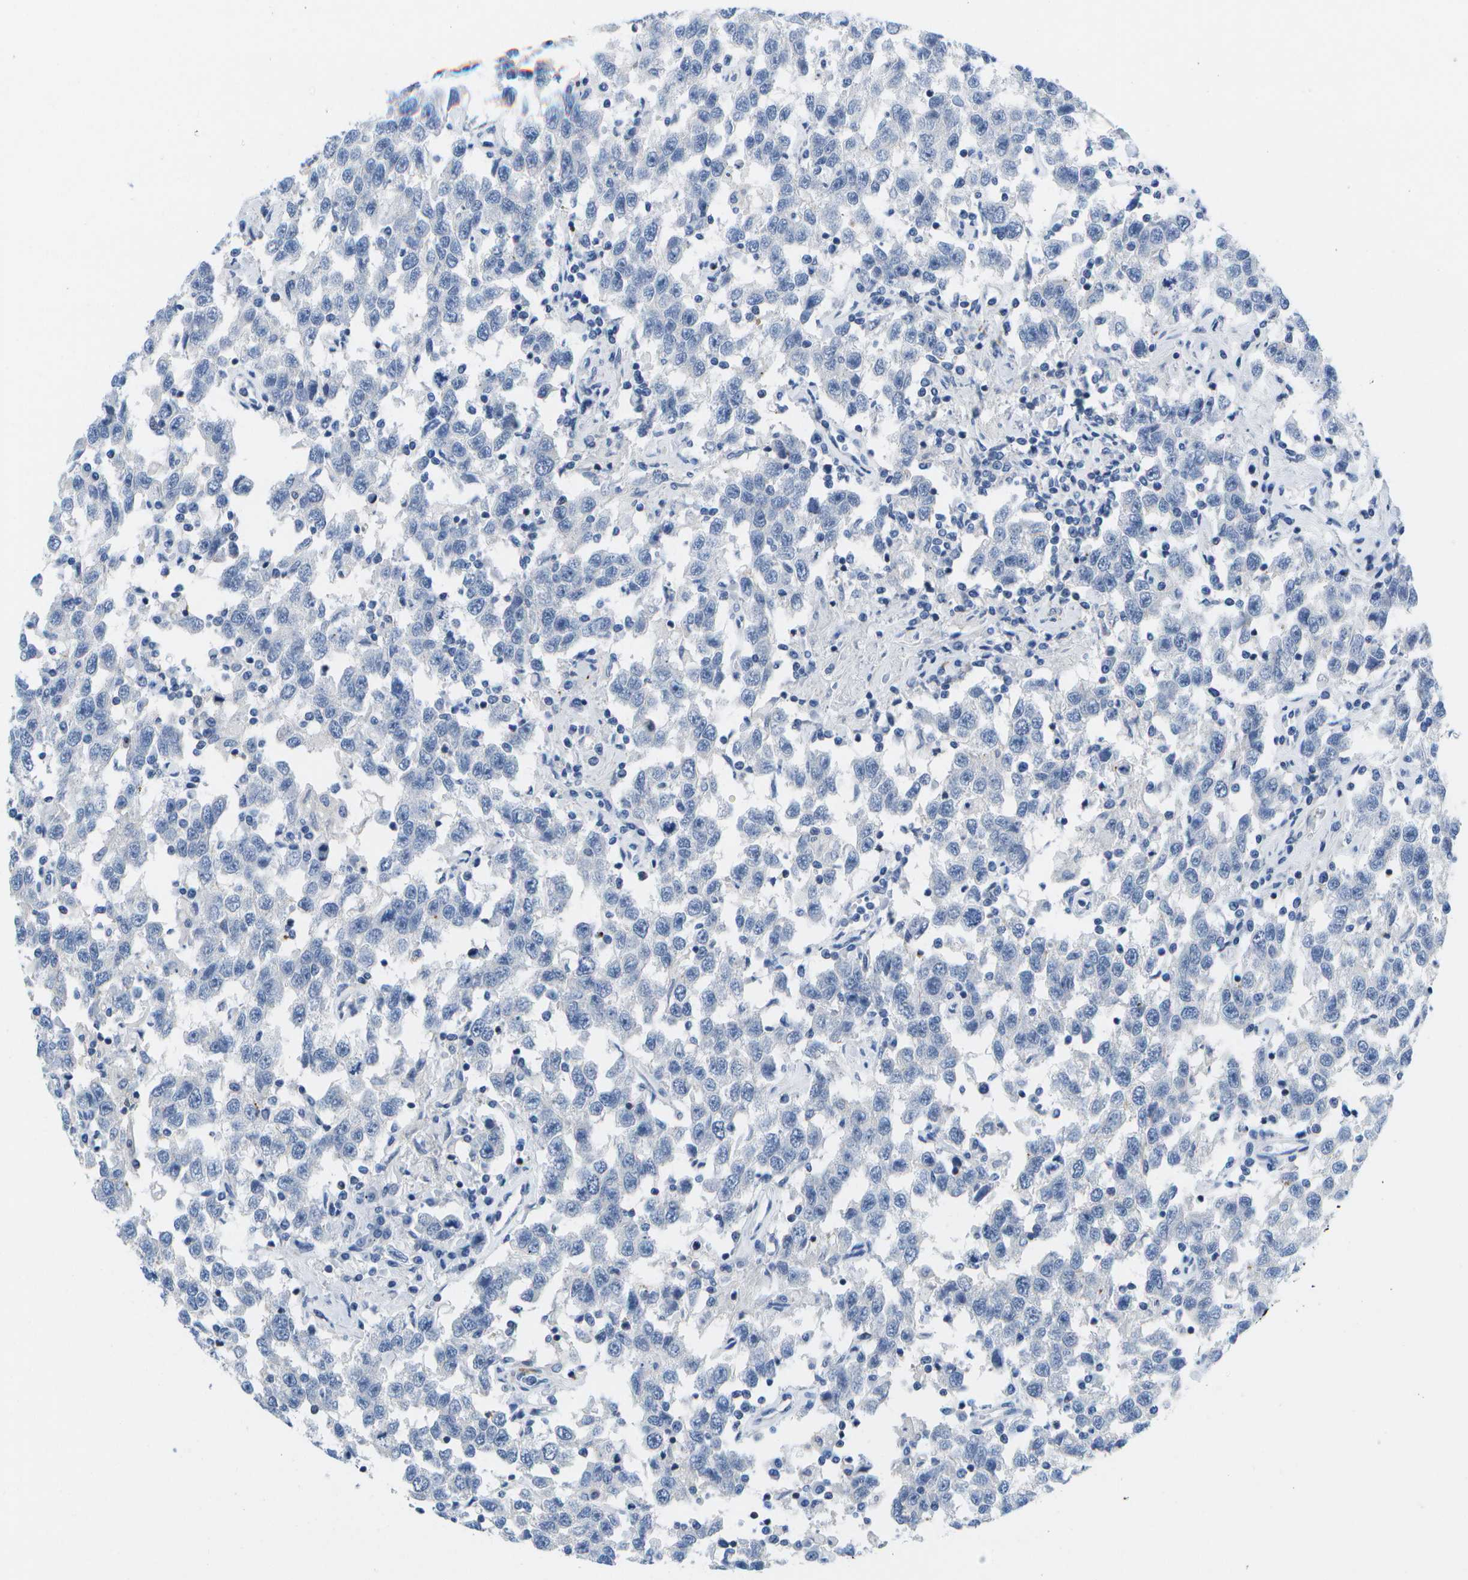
{"staining": {"intensity": "negative", "quantity": "none", "location": "none"}, "tissue": "testis cancer", "cell_type": "Tumor cells", "image_type": "cancer", "snomed": [{"axis": "morphology", "description": "Seminoma, NOS"}, {"axis": "topography", "description": "Testis"}], "caption": "Photomicrograph shows no protein positivity in tumor cells of testis seminoma tissue. The staining was performed using DAB to visualize the protein expression in brown, while the nuclei were stained in blue with hematoxylin (Magnification: 20x).", "gene": "ADGRG6", "patient": {"sex": "male", "age": 41}}